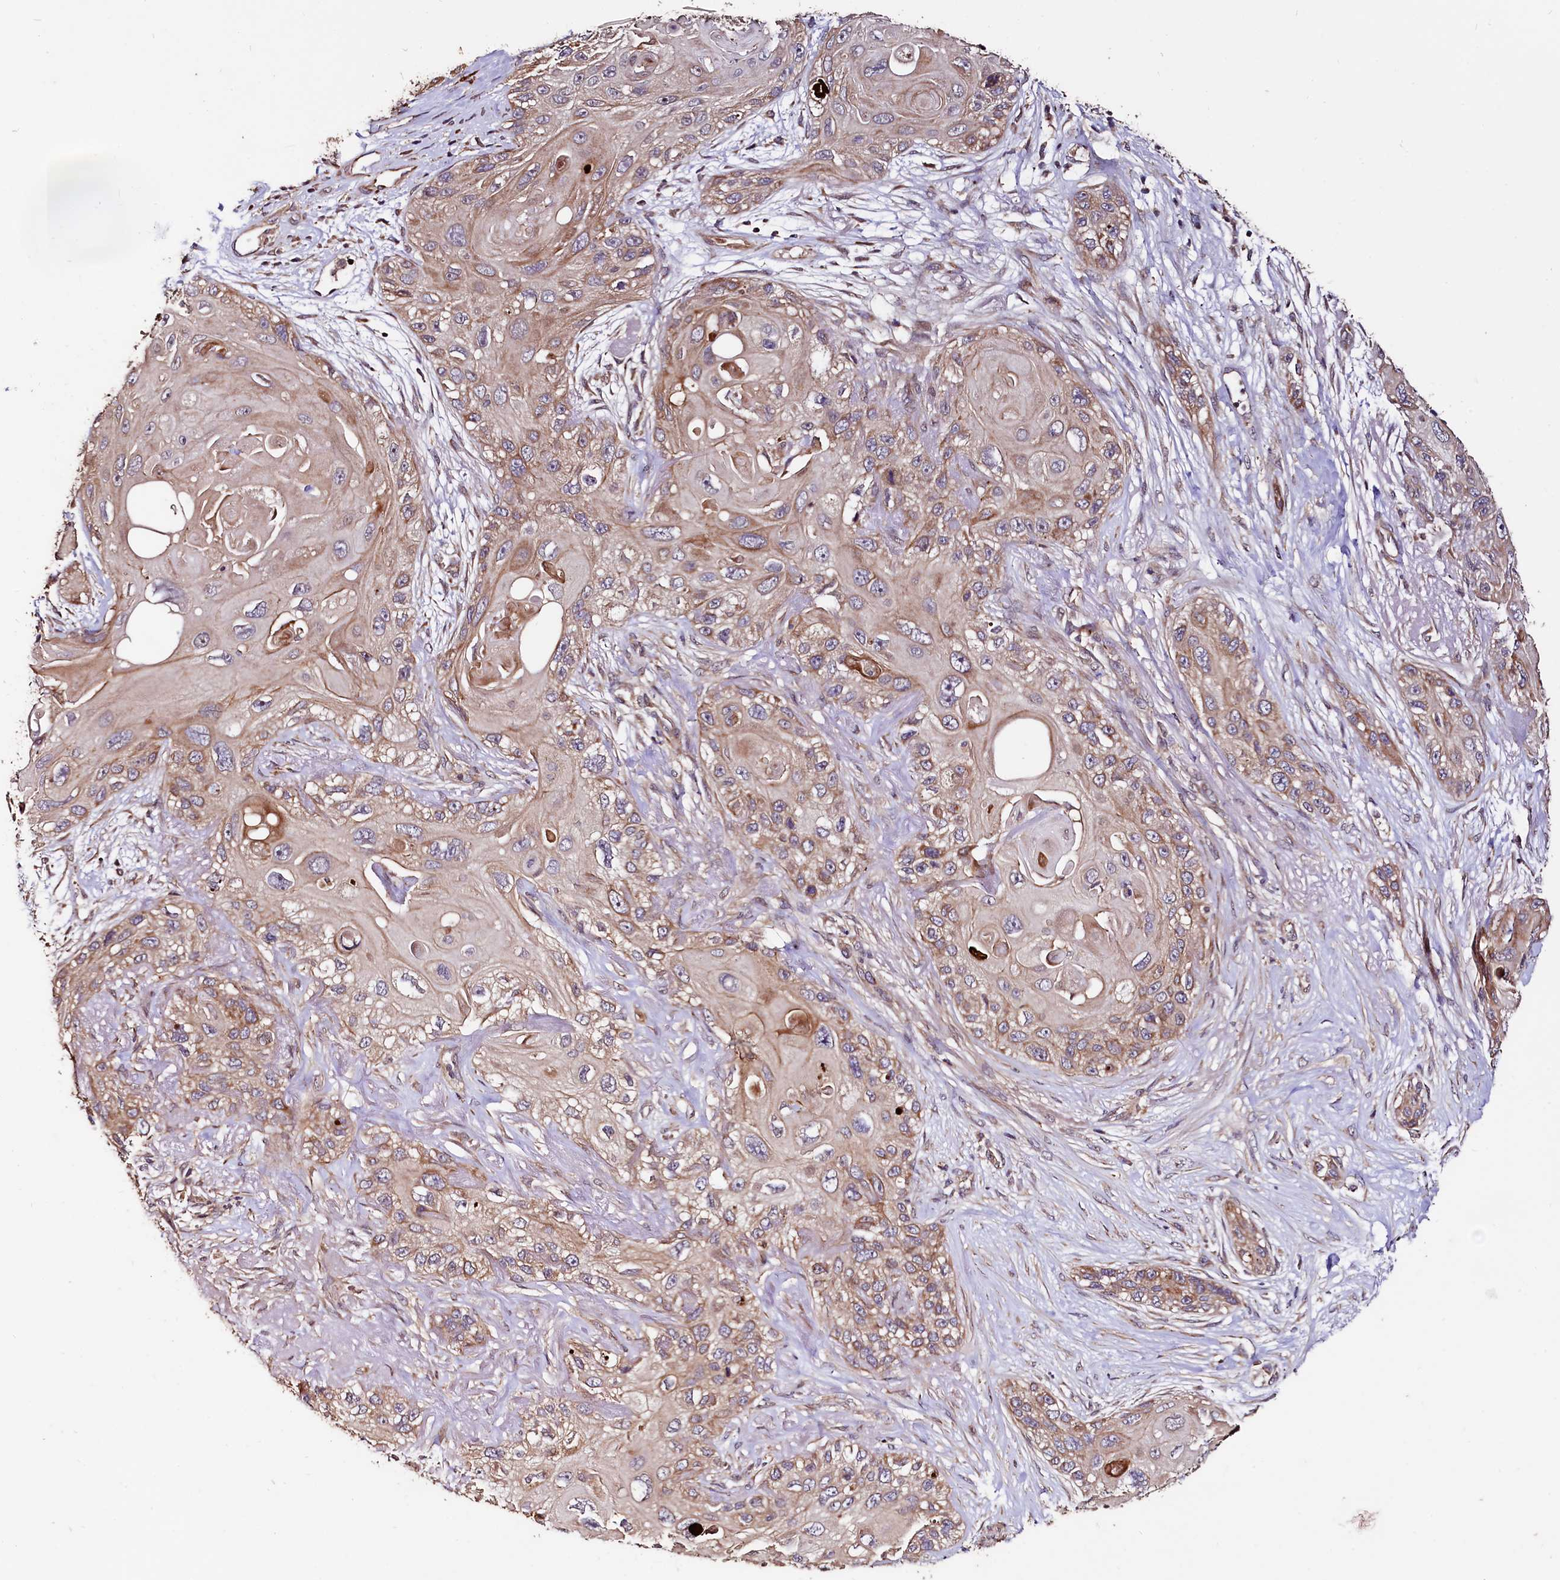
{"staining": {"intensity": "moderate", "quantity": "25%-75%", "location": "cytoplasmic/membranous"}, "tissue": "skin cancer", "cell_type": "Tumor cells", "image_type": "cancer", "snomed": [{"axis": "morphology", "description": "Normal tissue, NOS"}, {"axis": "morphology", "description": "Squamous cell carcinoma, NOS"}, {"axis": "topography", "description": "Skin"}], "caption": "The immunohistochemical stain highlights moderate cytoplasmic/membranous staining in tumor cells of skin squamous cell carcinoma tissue.", "gene": "RASSF1", "patient": {"sex": "male", "age": 72}}